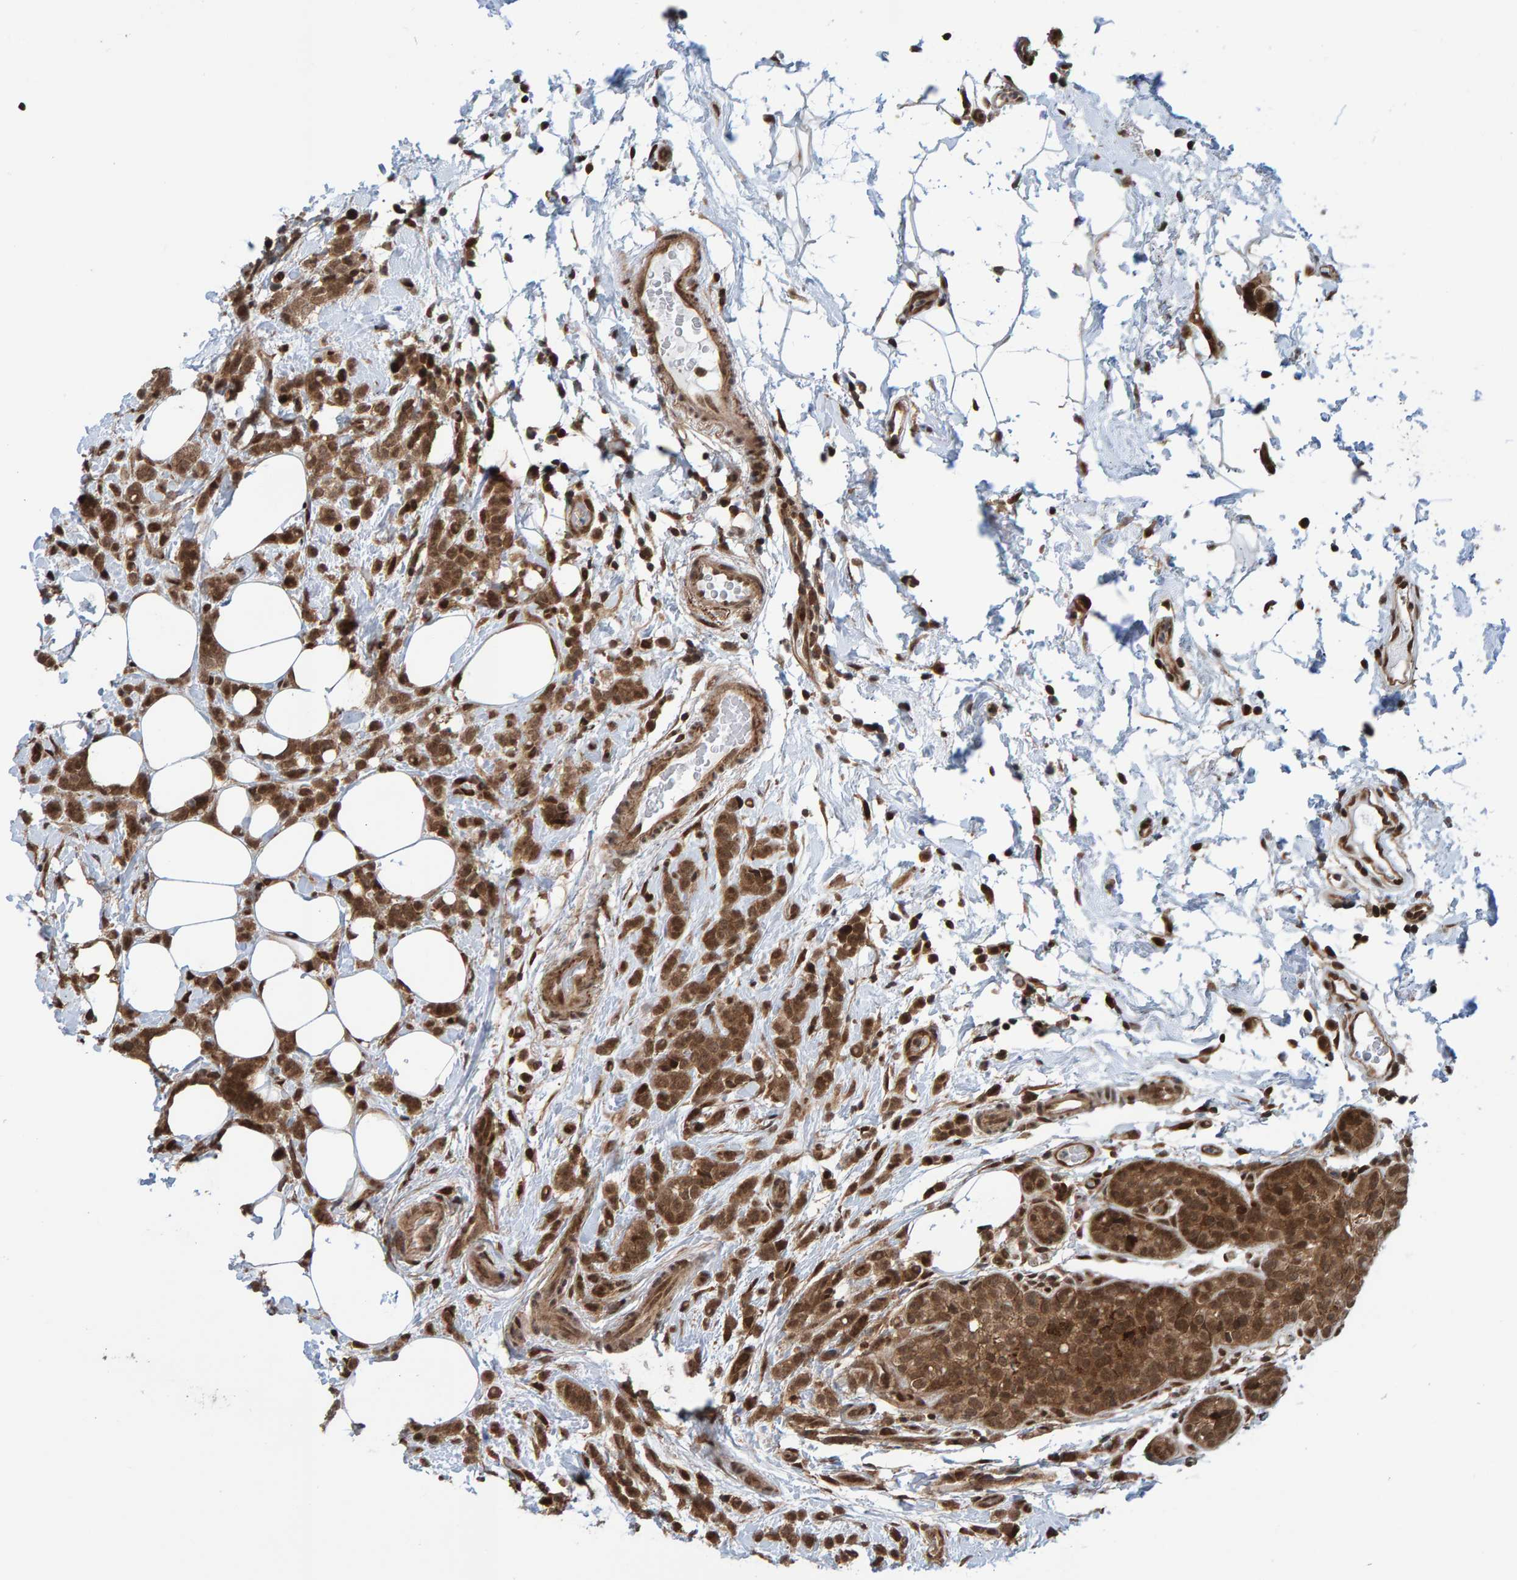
{"staining": {"intensity": "moderate", "quantity": ">75%", "location": "cytoplasmic/membranous,nuclear"}, "tissue": "breast cancer", "cell_type": "Tumor cells", "image_type": "cancer", "snomed": [{"axis": "morphology", "description": "Lobular carcinoma"}, {"axis": "topography", "description": "Breast"}], "caption": "The photomicrograph displays immunohistochemical staining of breast lobular carcinoma. There is moderate cytoplasmic/membranous and nuclear positivity is identified in about >75% of tumor cells.", "gene": "ZNF366", "patient": {"sex": "female", "age": 50}}